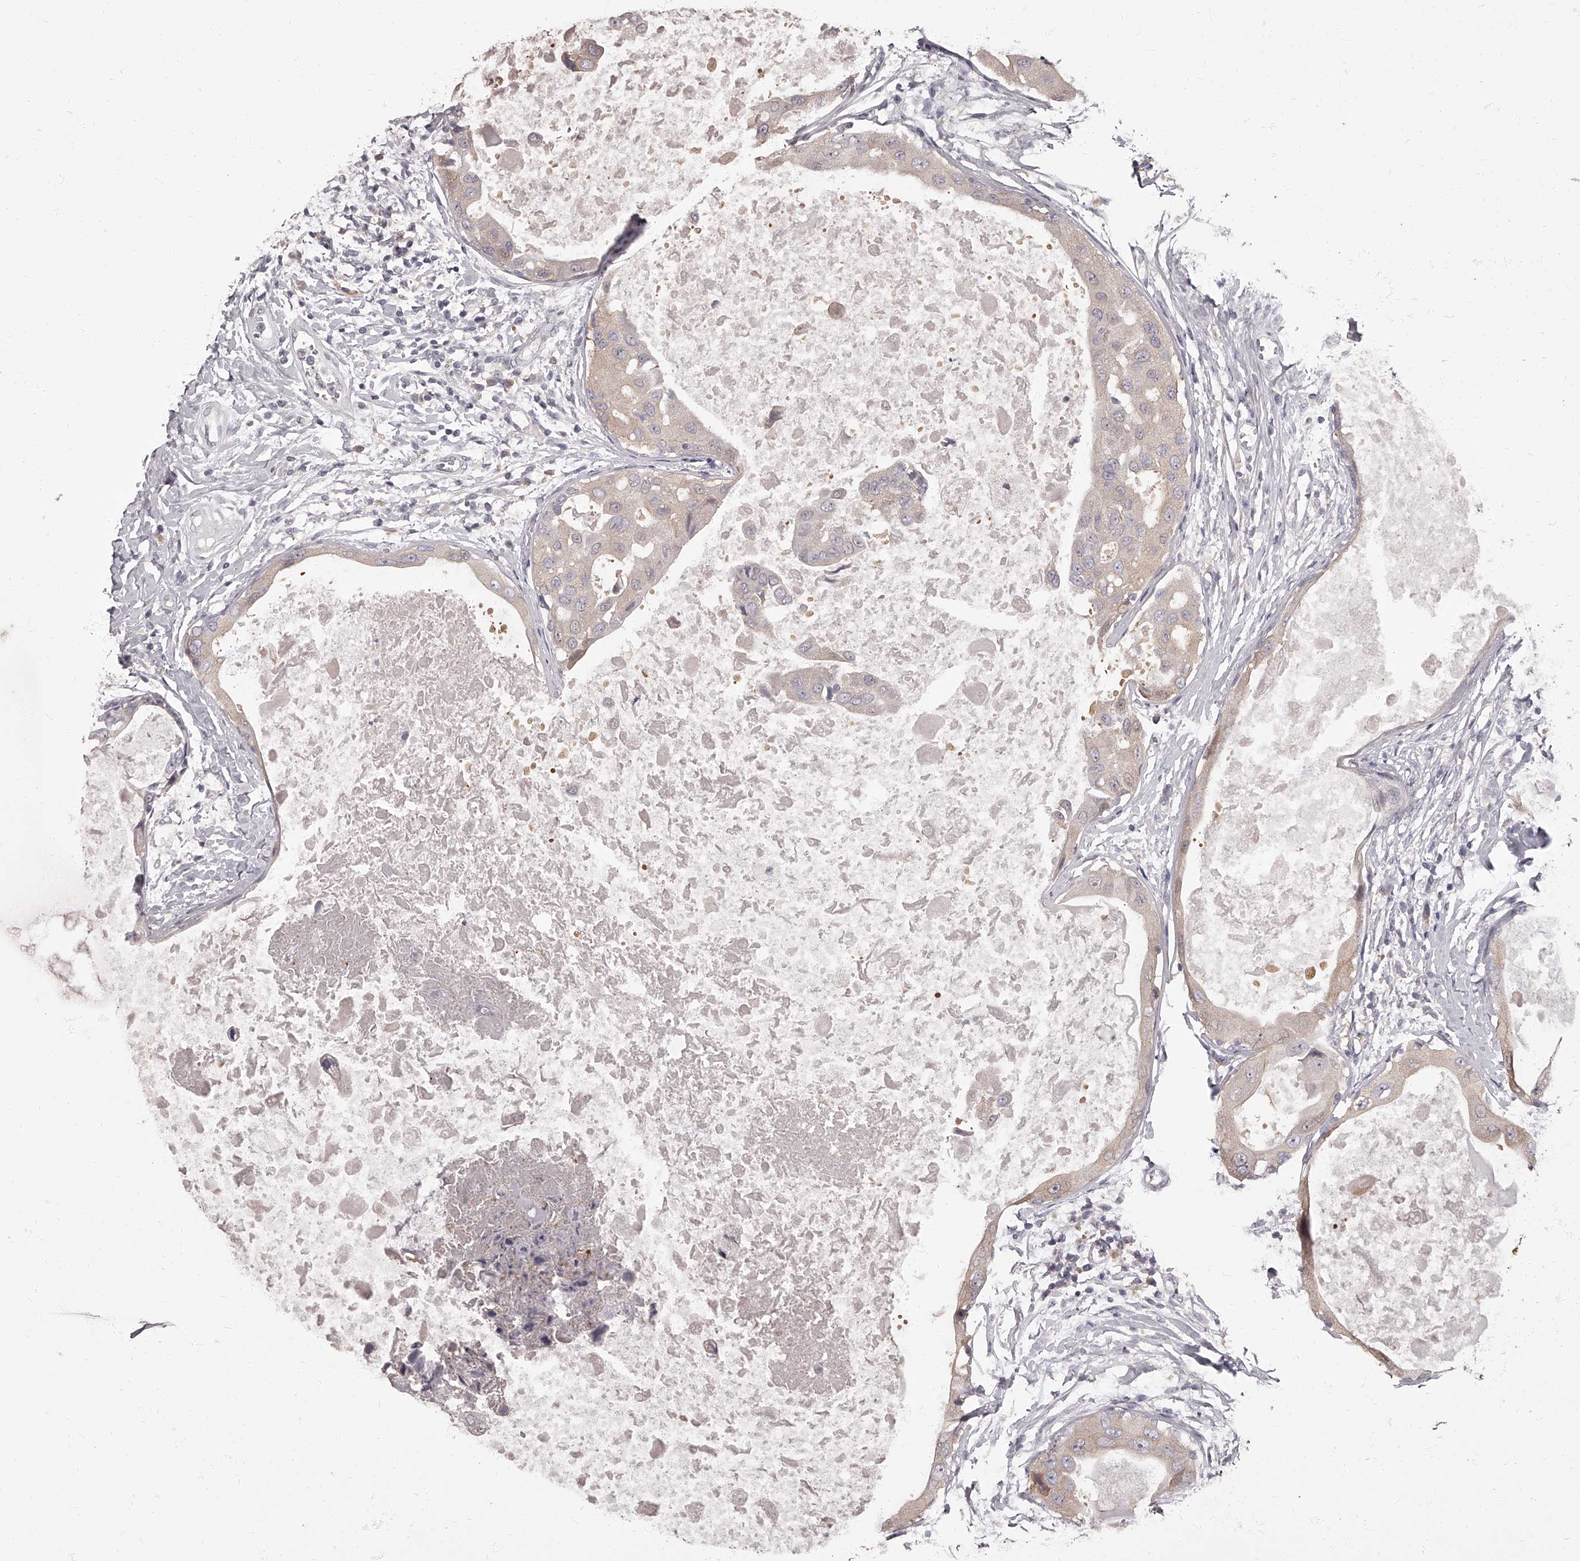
{"staining": {"intensity": "weak", "quantity": "<25%", "location": "cytoplasmic/membranous"}, "tissue": "breast cancer", "cell_type": "Tumor cells", "image_type": "cancer", "snomed": [{"axis": "morphology", "description": "Duct carcinoma"}, {"axis": "topography", "description": "Breast"}], "caption": "Breast intraductal carcinoma was stained to show a protein in brown. There is no significant expression in tumor cells.", "gene": "APEH", "patient": {"sex": "female", "age": 27}}